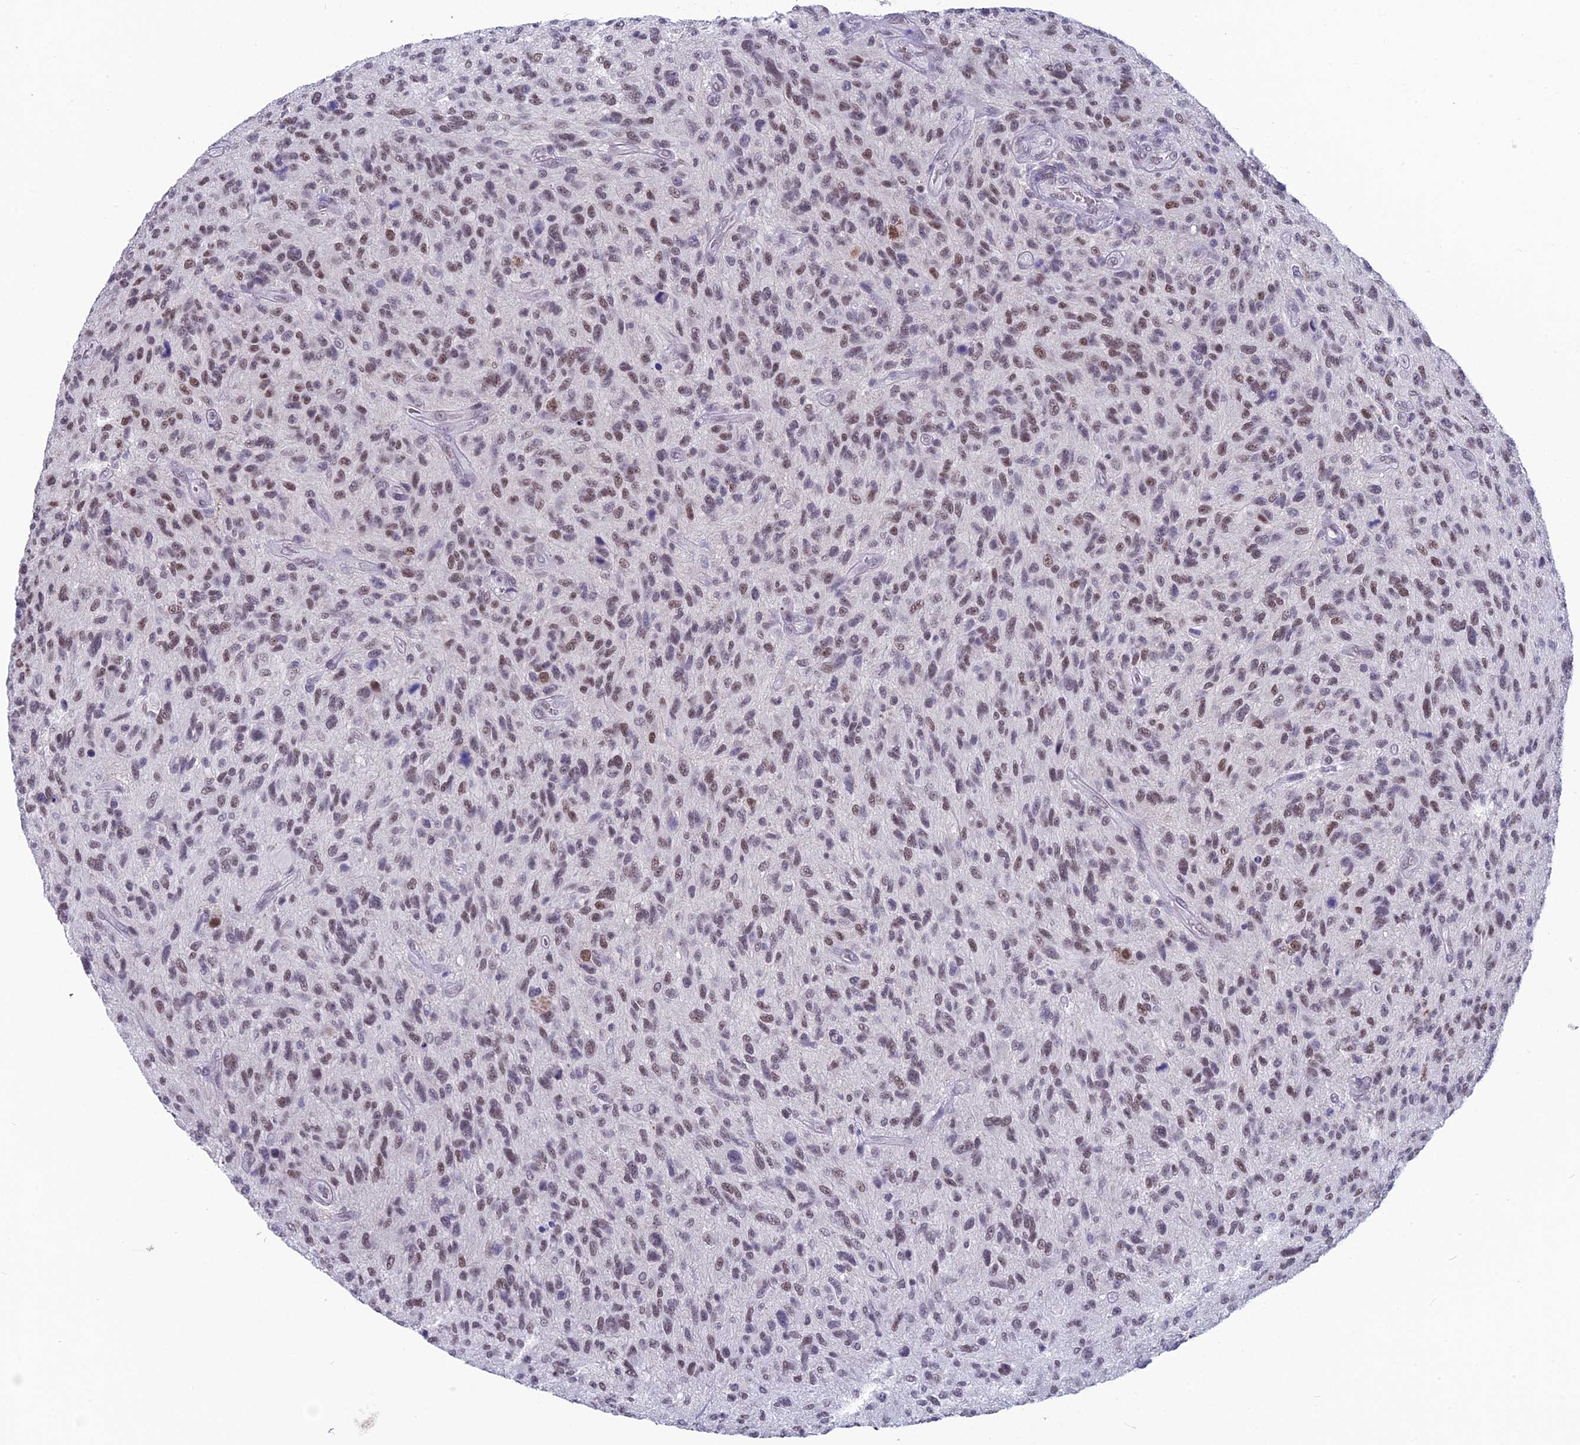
{"staining": {"intensity": "moderate", "quantity": "25%-75%", "location": "nuclear"}, "tissue": "glioma", "cell_type": "Tumor cells", "image_type": "cancer", "snomed": [{"axis": "morphology", "description": "Glioma, malignant, High grade"}, {"axis": "topography", "description": "Brain"}], "caption": "Protein analysis of high-grade glioma (malignant) tissue displays moderate nuclear staining in about 25%-75% of tumor cells. The protein of interest is shown in brown color, while the nuclei are stained blue.", "gene": "MT-CO3", "patient": {"sex": "male", "age": 47}}